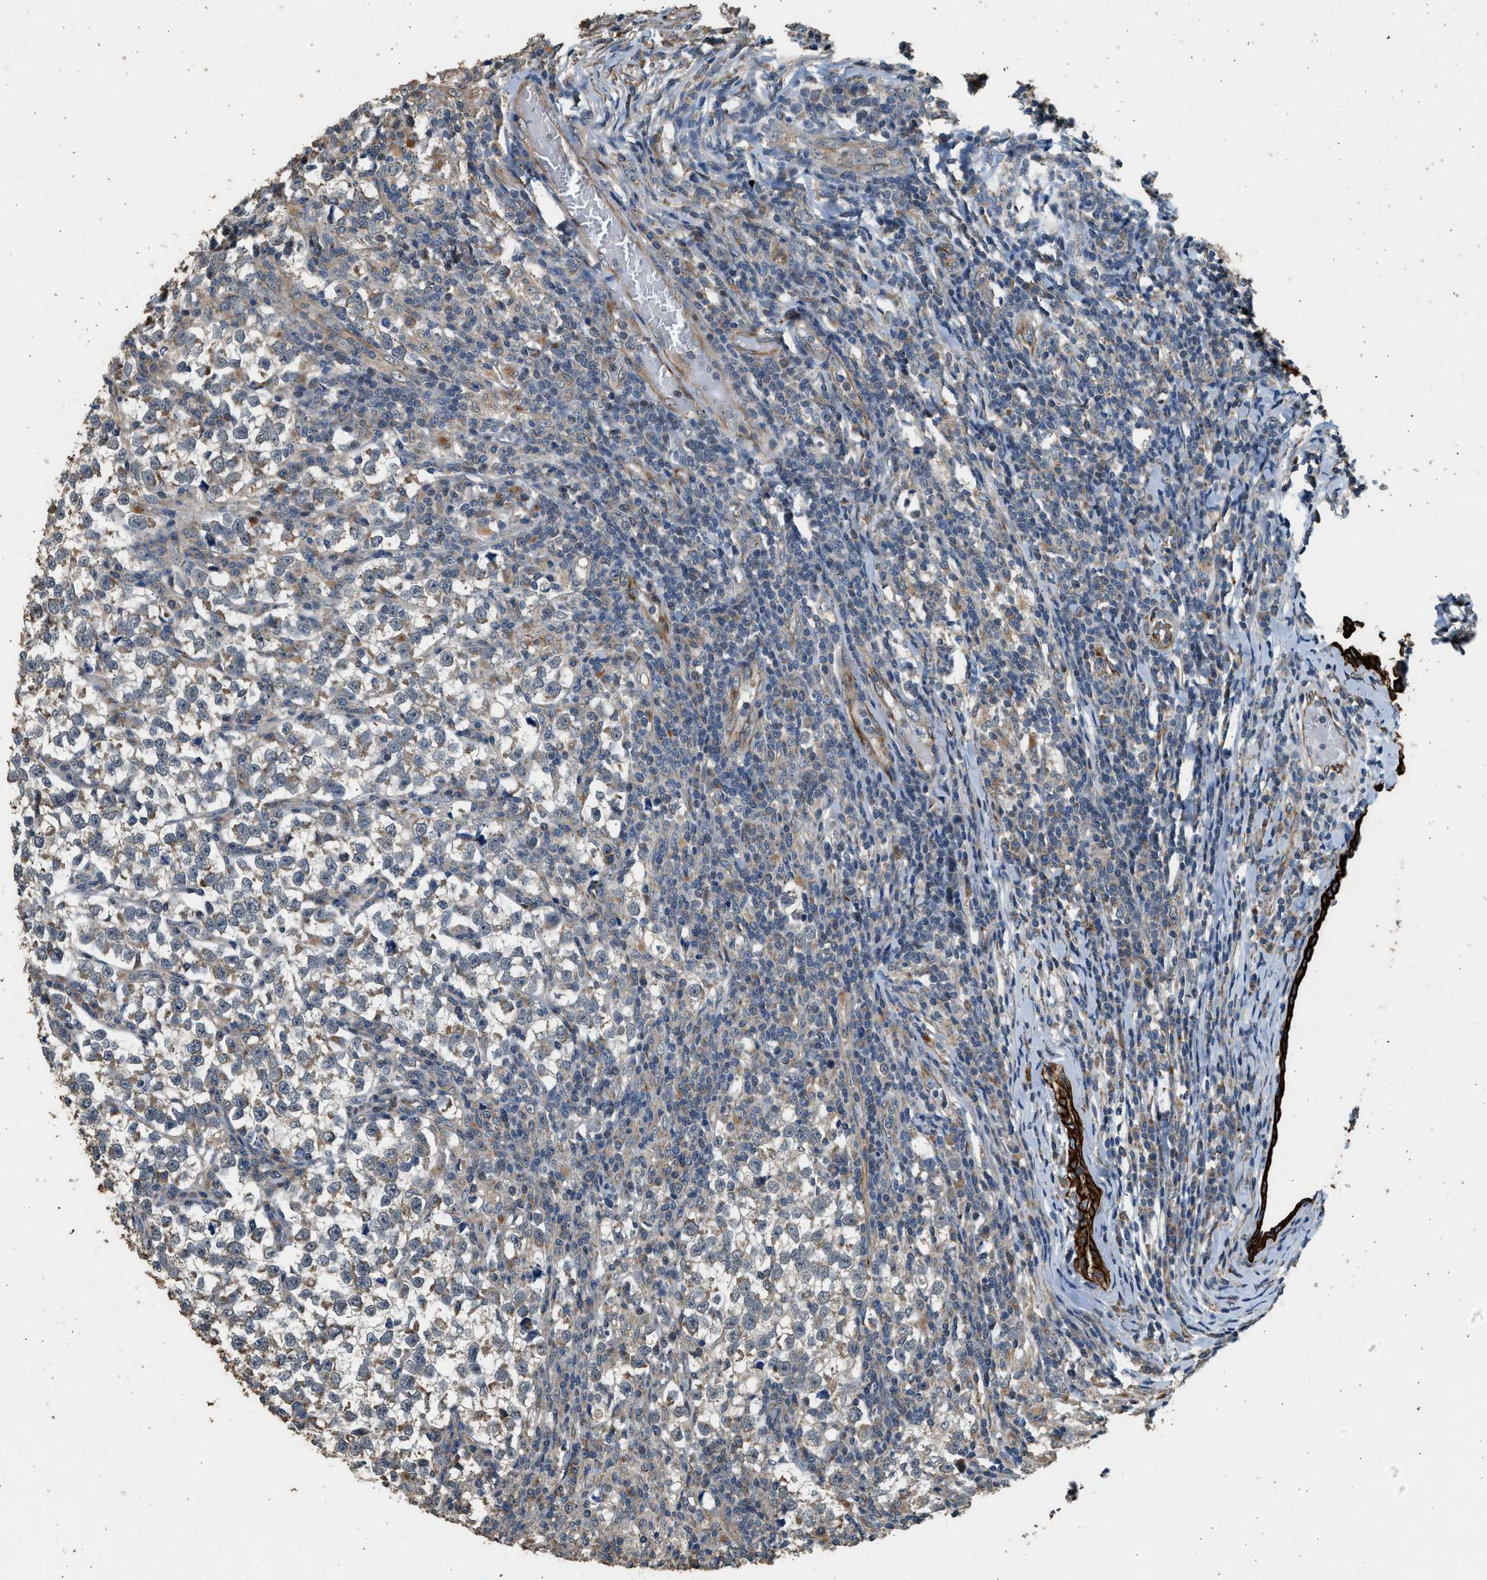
{"staining": {"intensity": "weak", "quantity": "25%-75%", "location": "cytoplasmic/membranous"}, "tissue": "testis cancer", "cell_type": "Tumor cells", "image_type": "cancer", "snomed": [{"axis": "morphology", "description": "Normal tissue, NOS"}, {"axis": "morphology", "description": "Seminoma, NOS"}, {"axis": "topography", "description": "Testis"}], "caption": "Protein staining by immunohistochemistry (IHC) displays weak cytoplasmic/membranous staining in about 25%-75% of tumor cells in testis seminoma.", "gene": "PCLO", "patient": {"sex": "male", "age": 43}}